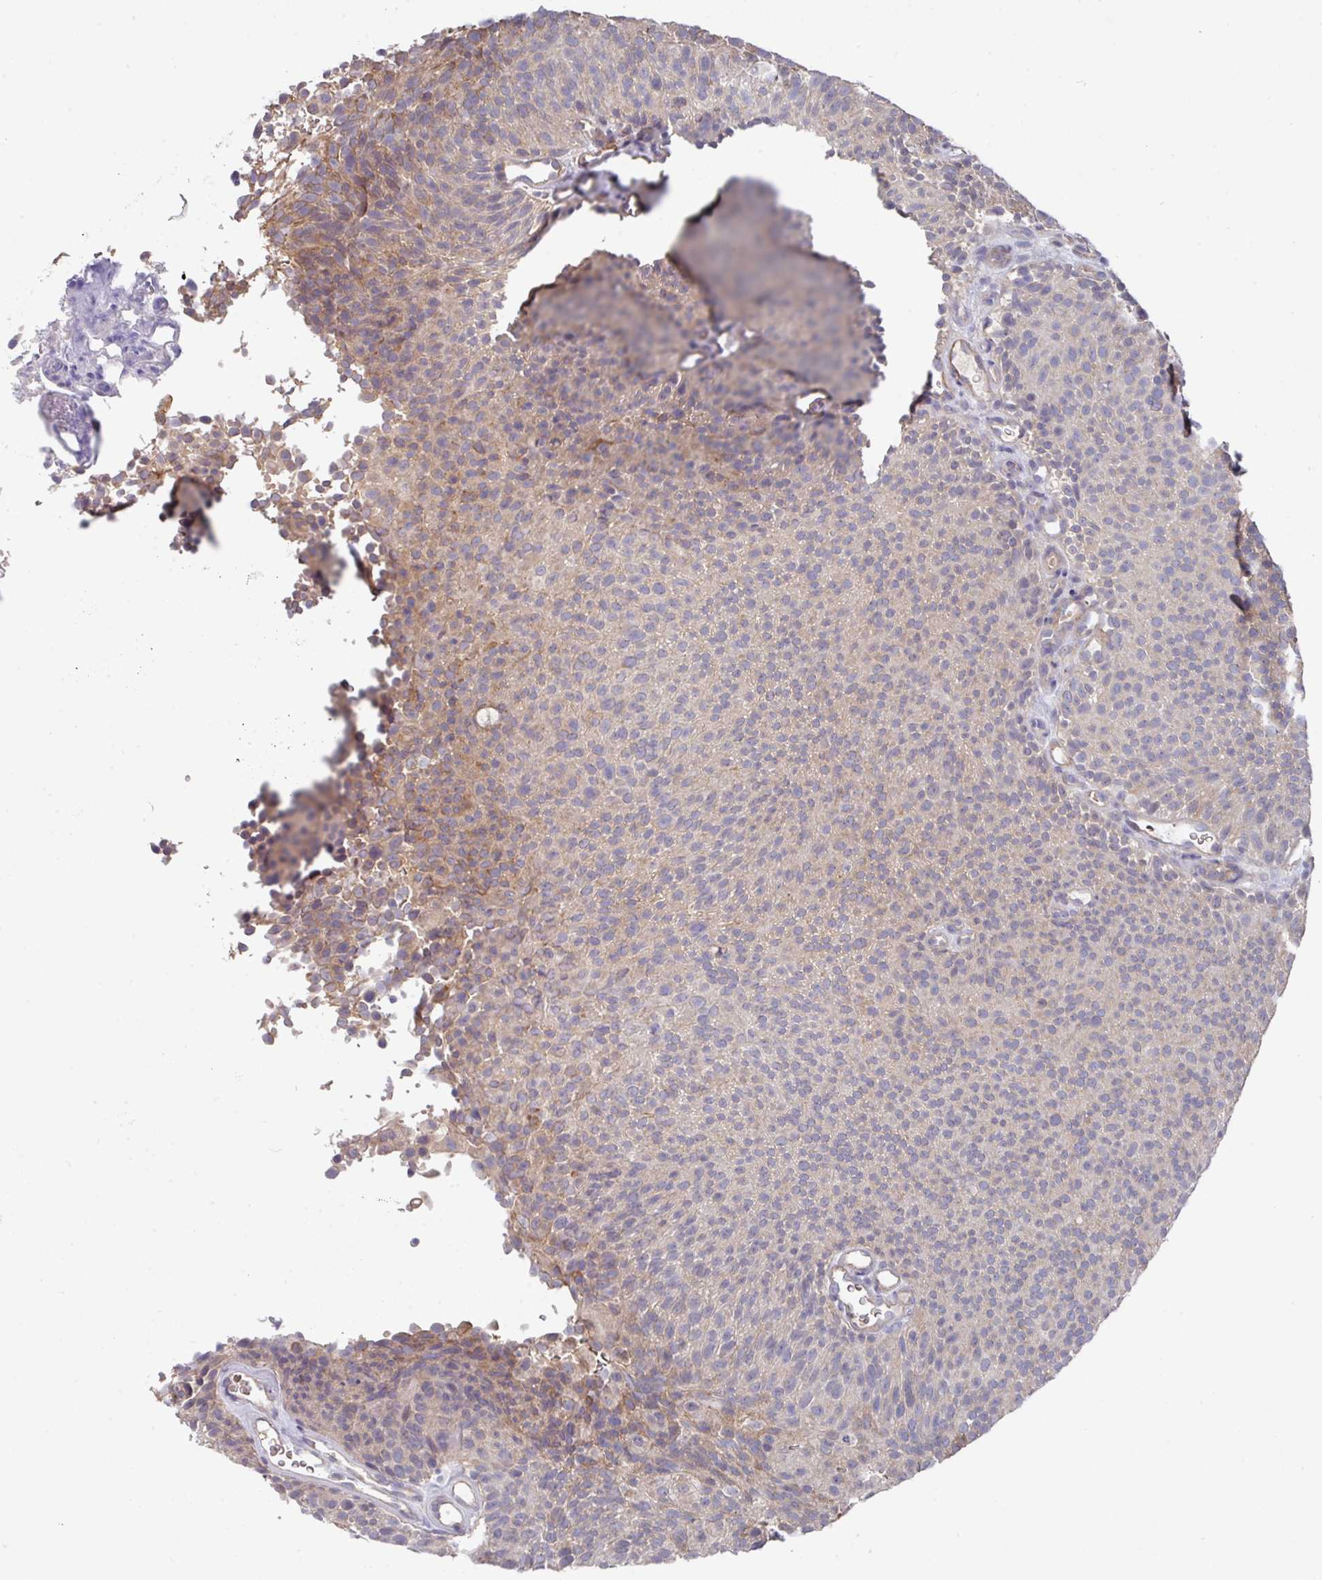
{"staining": {"intensity": "weak", "quantity": "<25%", "location": "cytoplasmic/membranous"}, "tissue": "urothelial cancer", "cell_type": "Tumor cells", "image_type": "cancer", "snomed": [{"axis": "morphology", "description": "Urothelial carcinoma, Low grade"}, {"axis": "topography", "description": "Urinary bladder"}], "caption": "Tumor cells are negative for brown protein staining in urothelial cancer.", "gene": "PRR5", "patient": {"sex": "male", "age": 78}}